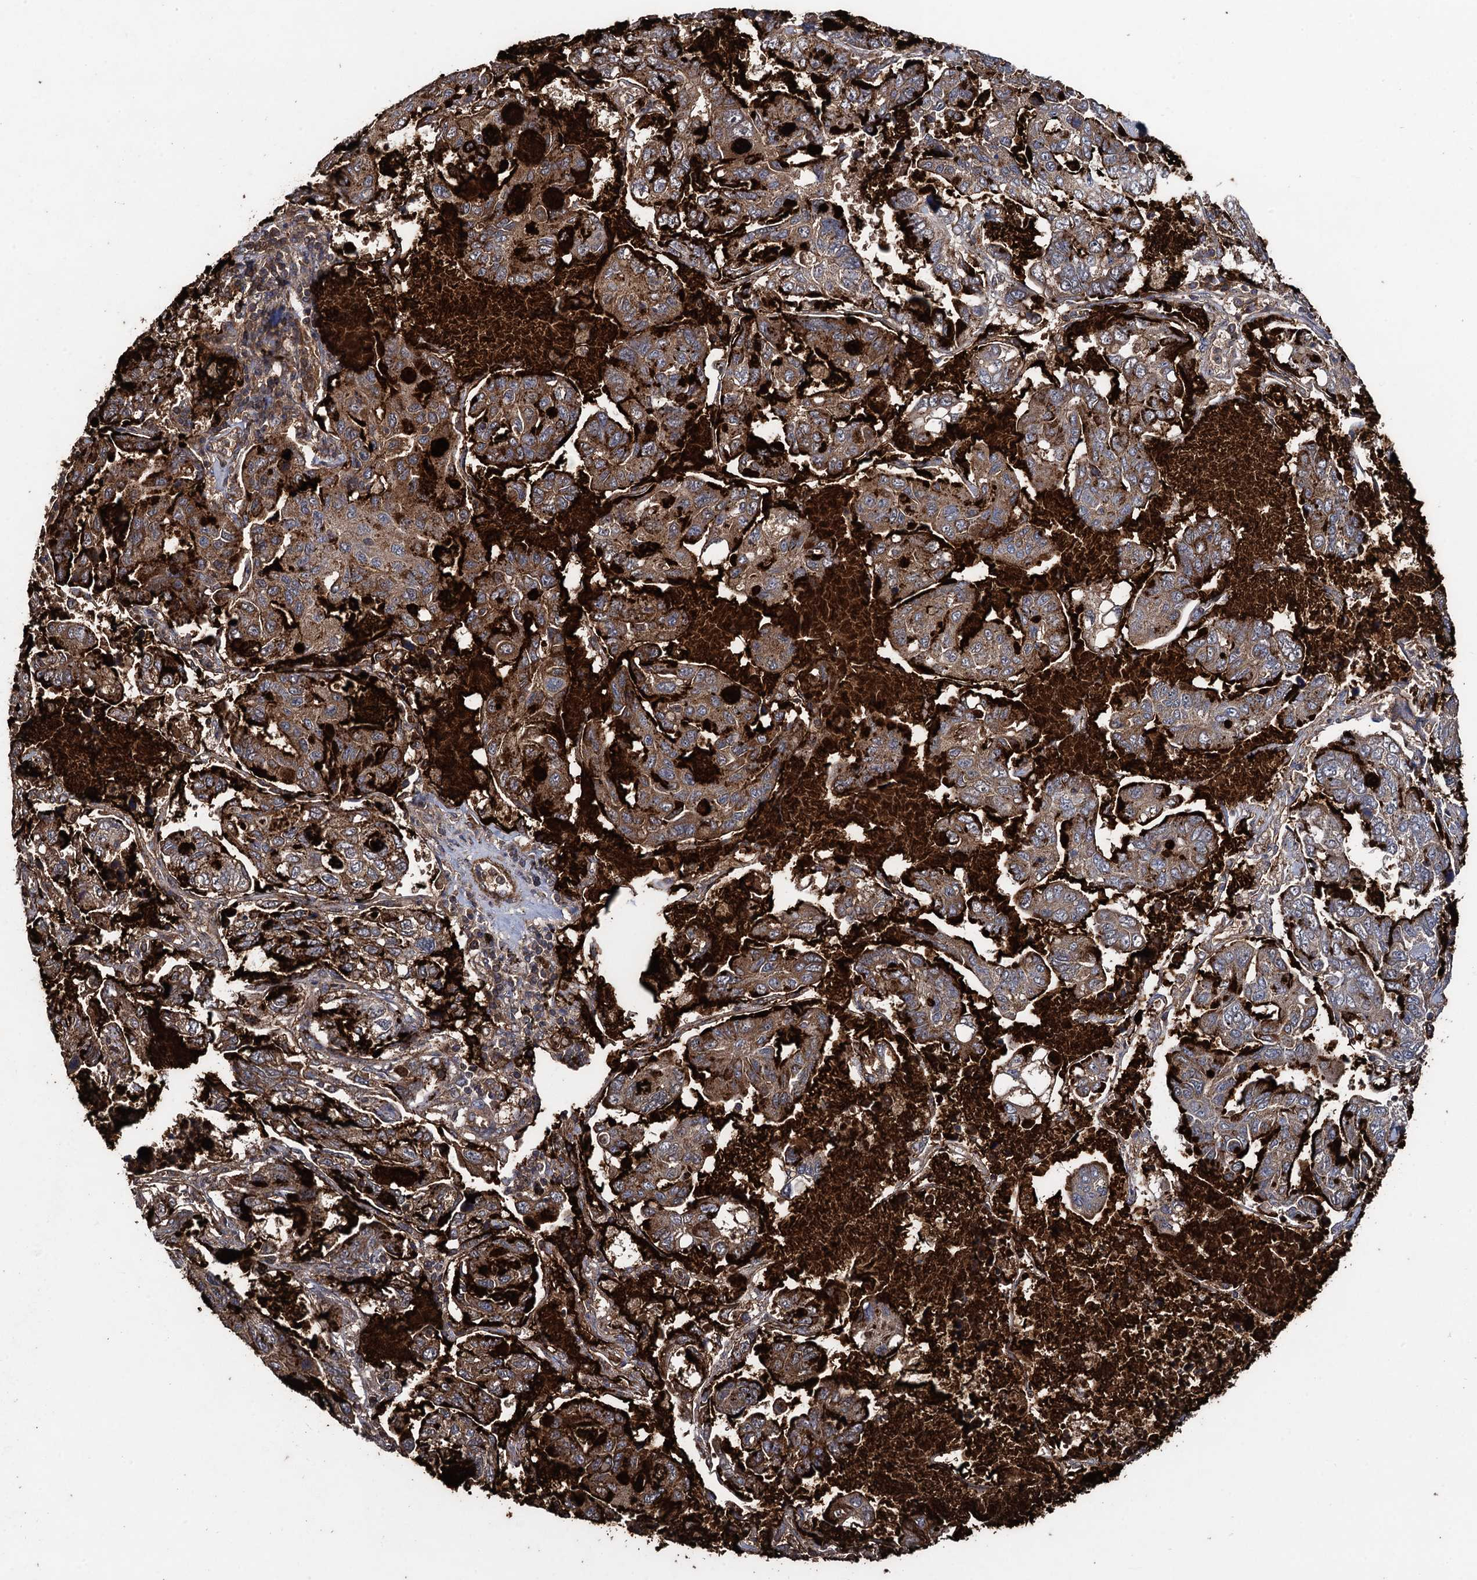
{"staining": {"intensity": "strong", "quantity": "25%-75%", "location": "cytoplasmic/membranous"}, "tissue": "lung cancer", "cell_type": "Tumor cells", "image_type": "cancer", "snomed": [{"axis": "morphology", "description": "Adenocarcinoma, NOS"}, {"axis": "topography", "description": "Lung"}], "caption": "DAB immunohistochemical staining of lung cancer exhibits strong cytoplasmic/membranous protein staining in approximately 25%-75% of tumor cells.", "gene": "TXNDC11", "patient": {"sex": "male", "age": 64}}